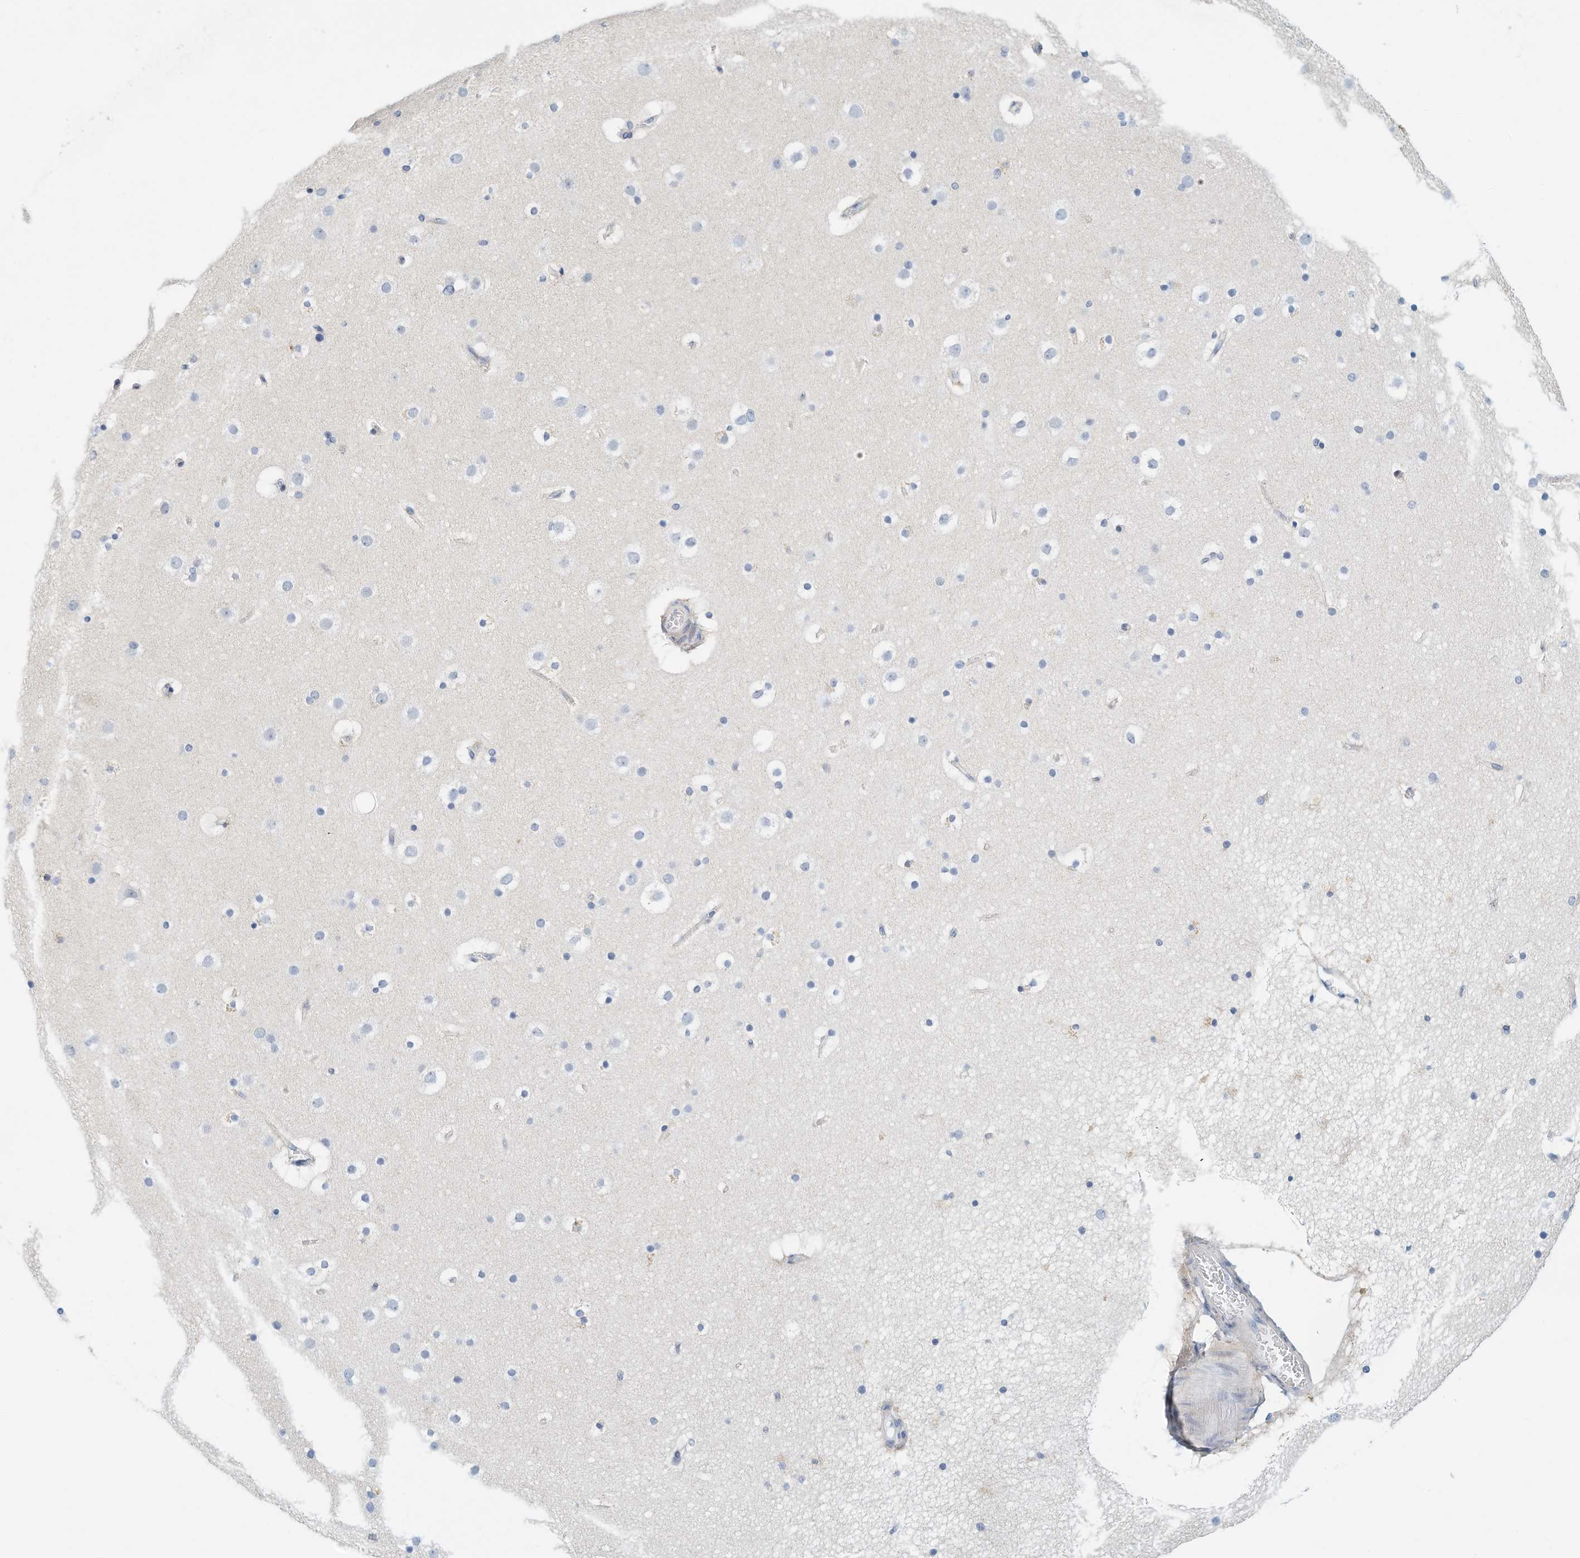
{"staining": {"intensity": "negative", "quantity": "none", "location": "none"}, "tissue": "cerebral cortex", "cell_type": "Endothelial cells", "image_type": "normal", "snomed": [{"axis": "morphology", "description": "Normal tissue, NOS"}, {"axis": "topography", "description": "Cerebral cortex"}], "caption": "Immunohistochemistry image of normal cerebral cortex: human cerebral cortex stained with DAB exhibits no significant protein staining in endothelial cells. The staining is performed using DAB brown chromogen with nuclei counter-stained in using hematoxylin.", "gene": "ARHGAP28", "patient": {"sex": "male", "age": 57}}